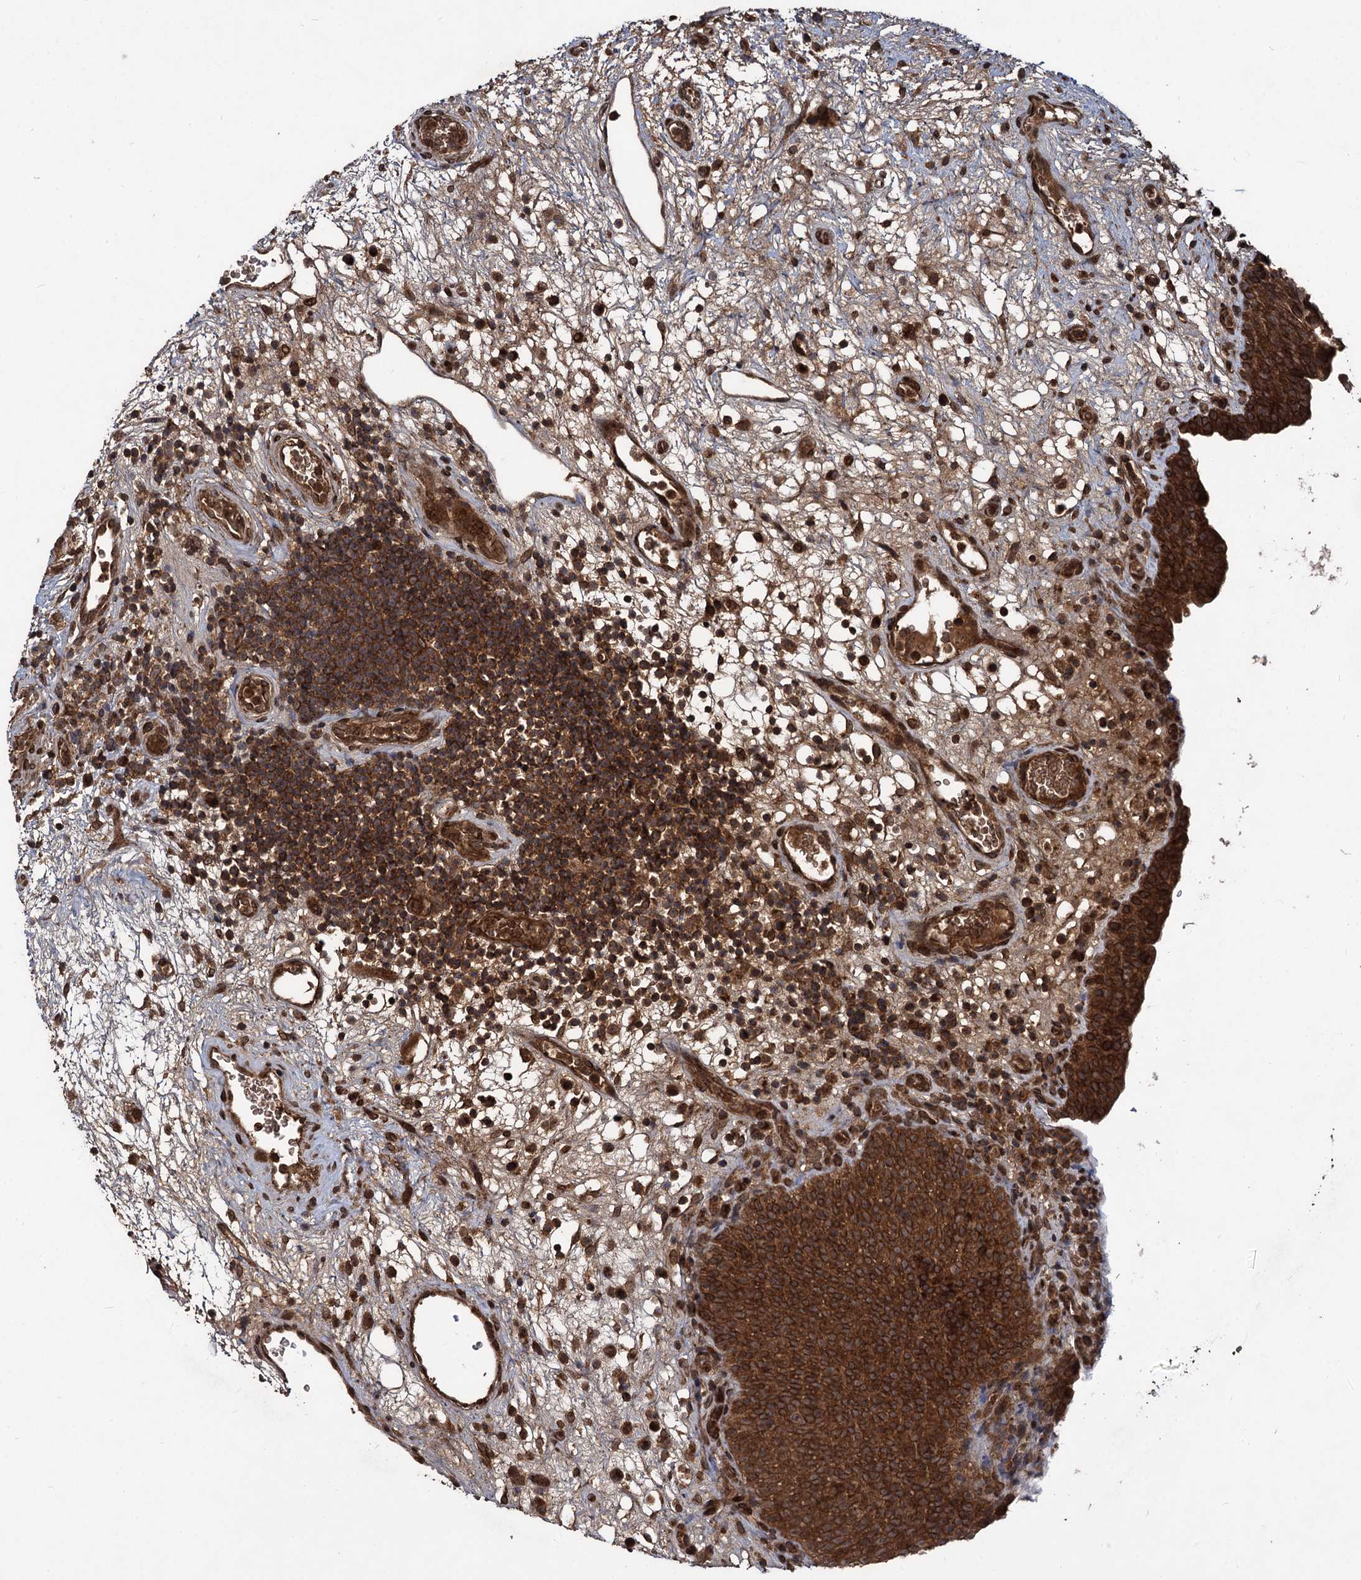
{"staining": {"intensity": "strong", "quantity": ">75%", "location": "cytoplasmic/membranous"}, "tissue": "urinary bladder", "cell_type": "Urothelial cells", "image_type": "normal", "snomed": [{"axis": "morphology", "description": "Normal tissue, NOS"}, {"axis": "topography", "description": "Urinary bladder"}], "caption": "Immunohistochemistry photomicrograph of unremarkable urinary bladder: human urinary bladder stained using immunohistochemistry displays high levels of strong protein expression localized specifically in the cytoplasmic/membranous of urothelial cells, appearing as a cytoplasmic/membranous brown color.", "gene": "DCP1B", "patient": {"sex": "male", "age": 71}}